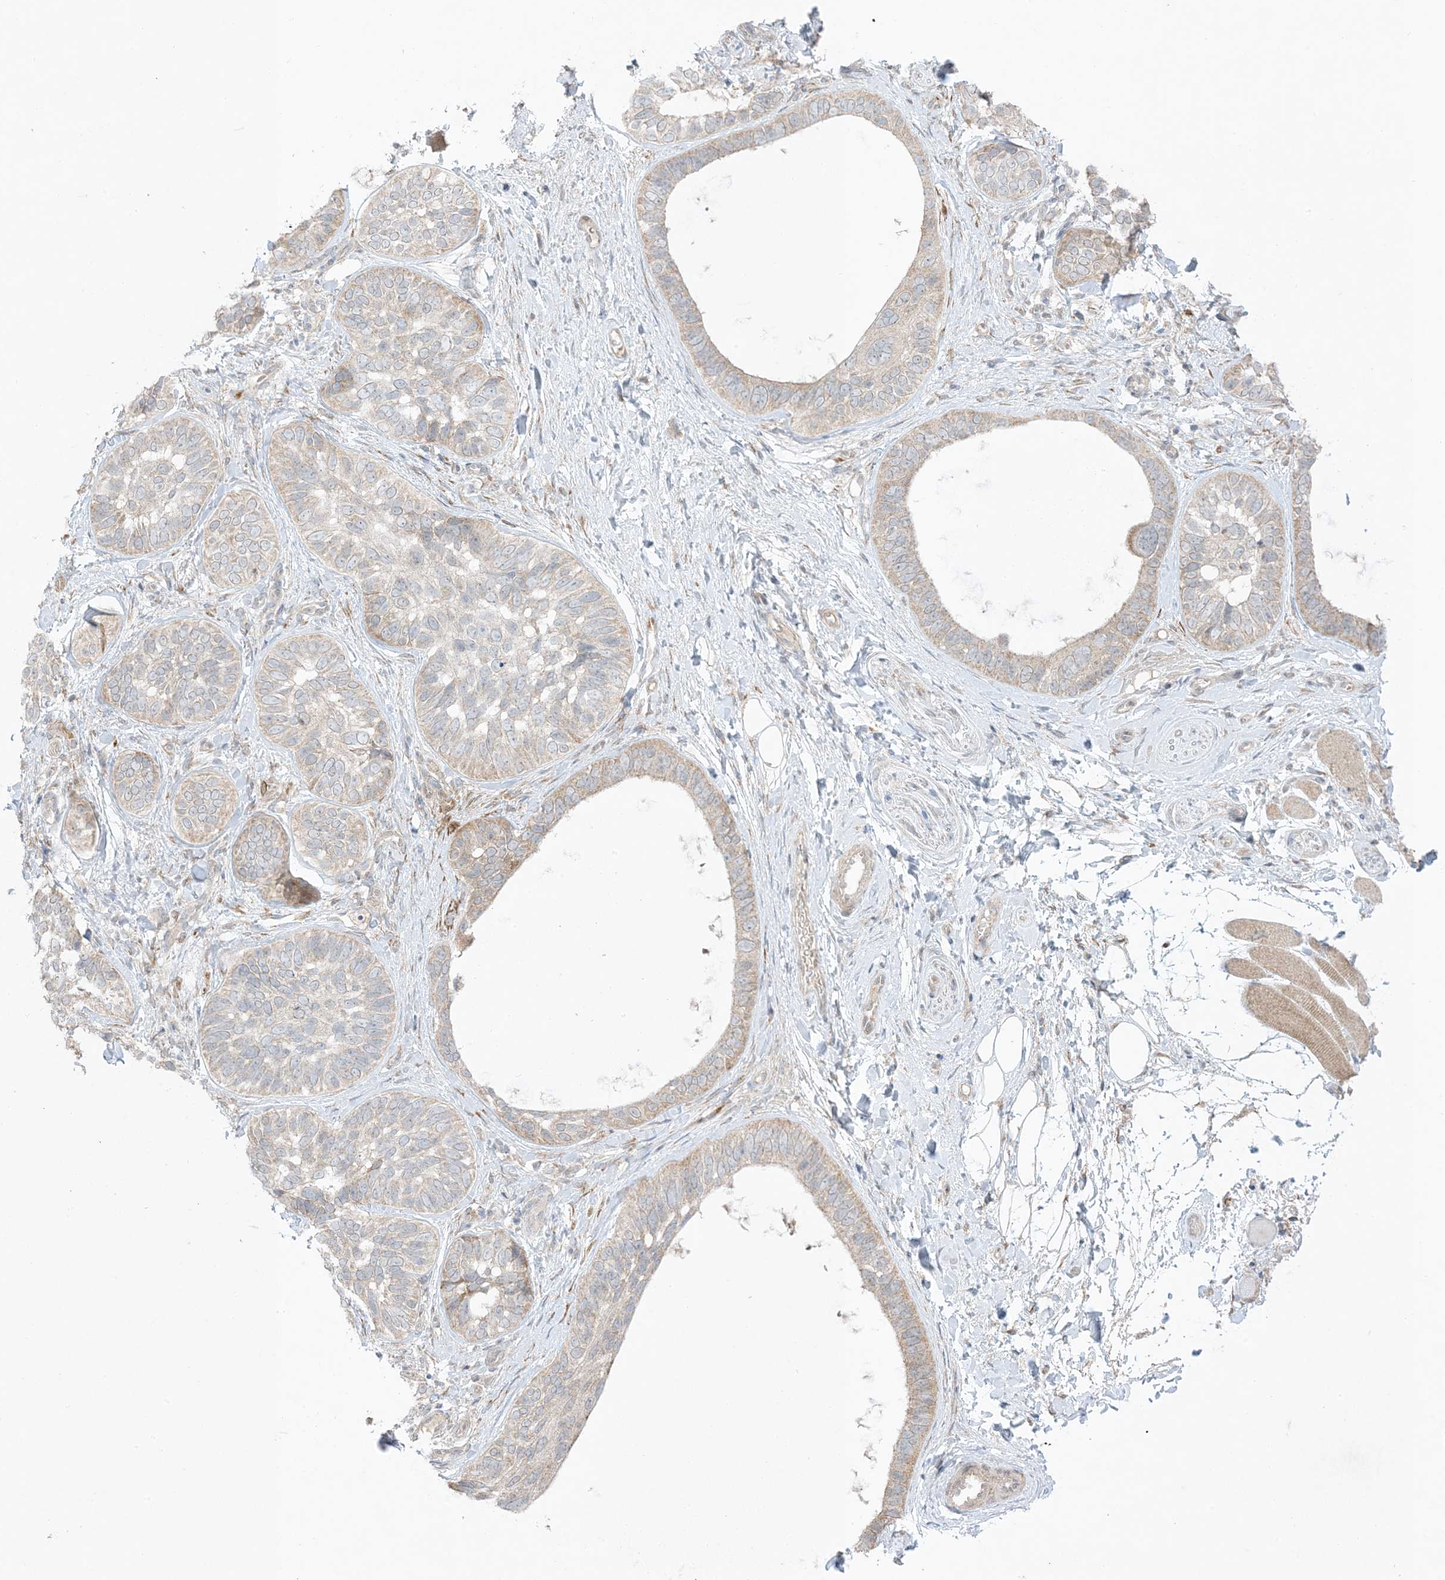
{"staining": {"intensity": "weak", "quantity": "<25%", "location": "cytoplasmic/membranous"}, "tissue": "skin cancer", "cell_type": "Tumor cells", "image_type": "cancer", "snomed": [{"axis": "morphology", "description": "Basal cell carcinoma"}, {"axis": "topography", "description": "Skin"}], "caption": "Immunohistochemical staining of skin basal cell carcinoma displays no significant positivity in tumor cells.", "gene": "ODC1", "patient": {"sex": "male", "age": 62}}